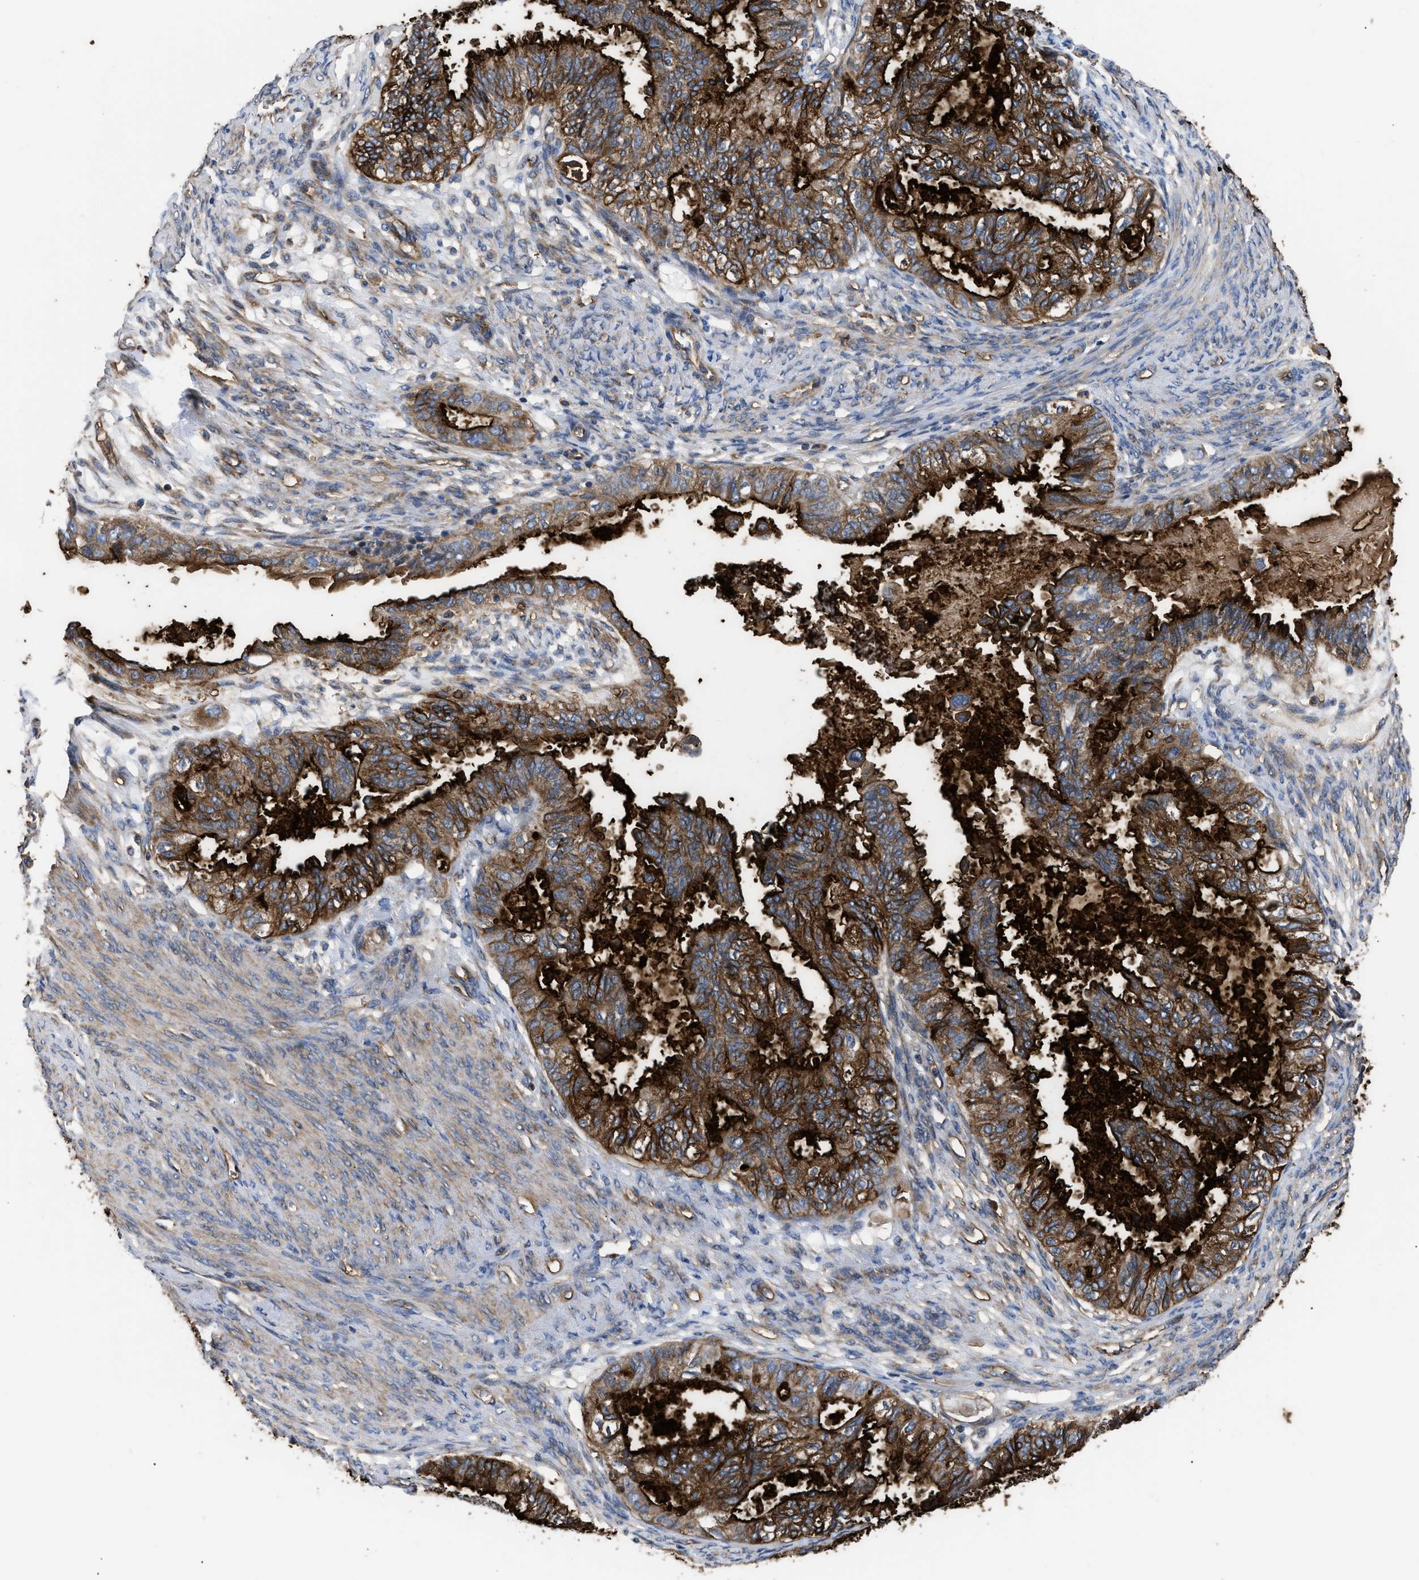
{"staining": {"intensity": "strong", "quantity": ">75%", "location": "cytoplasmic/membranous"}, "tissue": "cervical cancer", "cell_type": "Tumor cells", "image_type": "cancer", "snomed": [{"axis": "morphology", "description": "Normal tissue, NOS"}, {"axis": "morphology", "description": "Adenocarcinoma, NOS"}, {"axis": "topography", "description": "Cervix"}, {"axis": "topography", "description": "Endometrium"}], "caption": "Immunohistochemistry (IHC) (DAB) staining of adenocarcinoma (cervical) reveals strong cytoplasmic/membranous protein staining in about >75% of tumor cells.", "gene": "NT5E", "patient": {"sex": "female", "age": 86}}